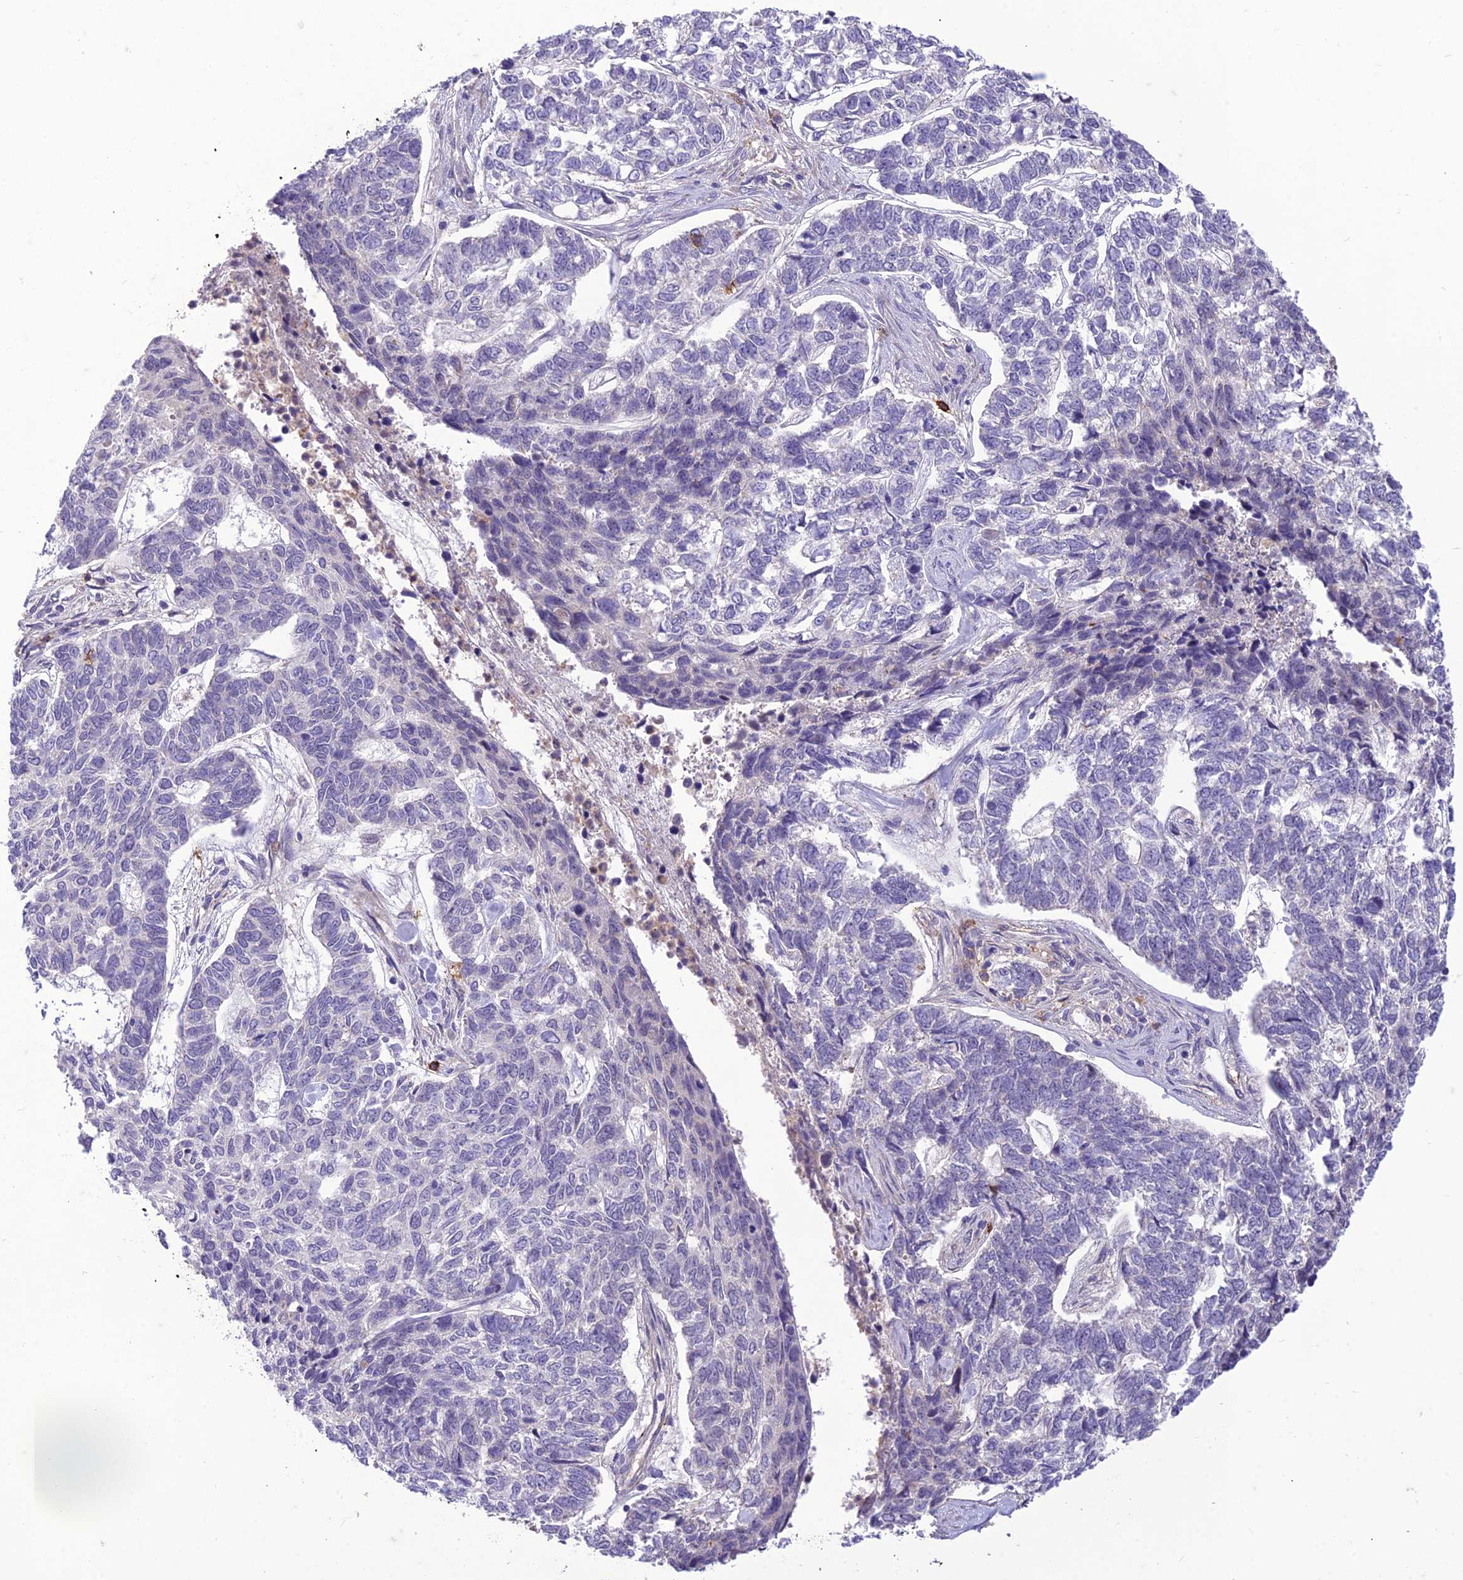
{"staining": {"intensity": "negative", "quantity": "none", "location": "none"}, "tissue": "skin cancer", "cell_type": "Tumor cells", "image_type": "cancer", "snomed": [{"axis": "morphology", "description": "Basal cell carcinoma"}, {"axis": "topography", "description": "Skin"}], "caption": "IHC histopathology image of skin basal cell carcinoma stained for a protein (brown), which displays no staining in tumor cells. (Brightfield microscopy of DAB (3,3'-diaminobenzidine) immunohistochemistry (IHC) at high magnification).", "gene": "ITGAE", "patient": {"sex": "female", "age": 65}}